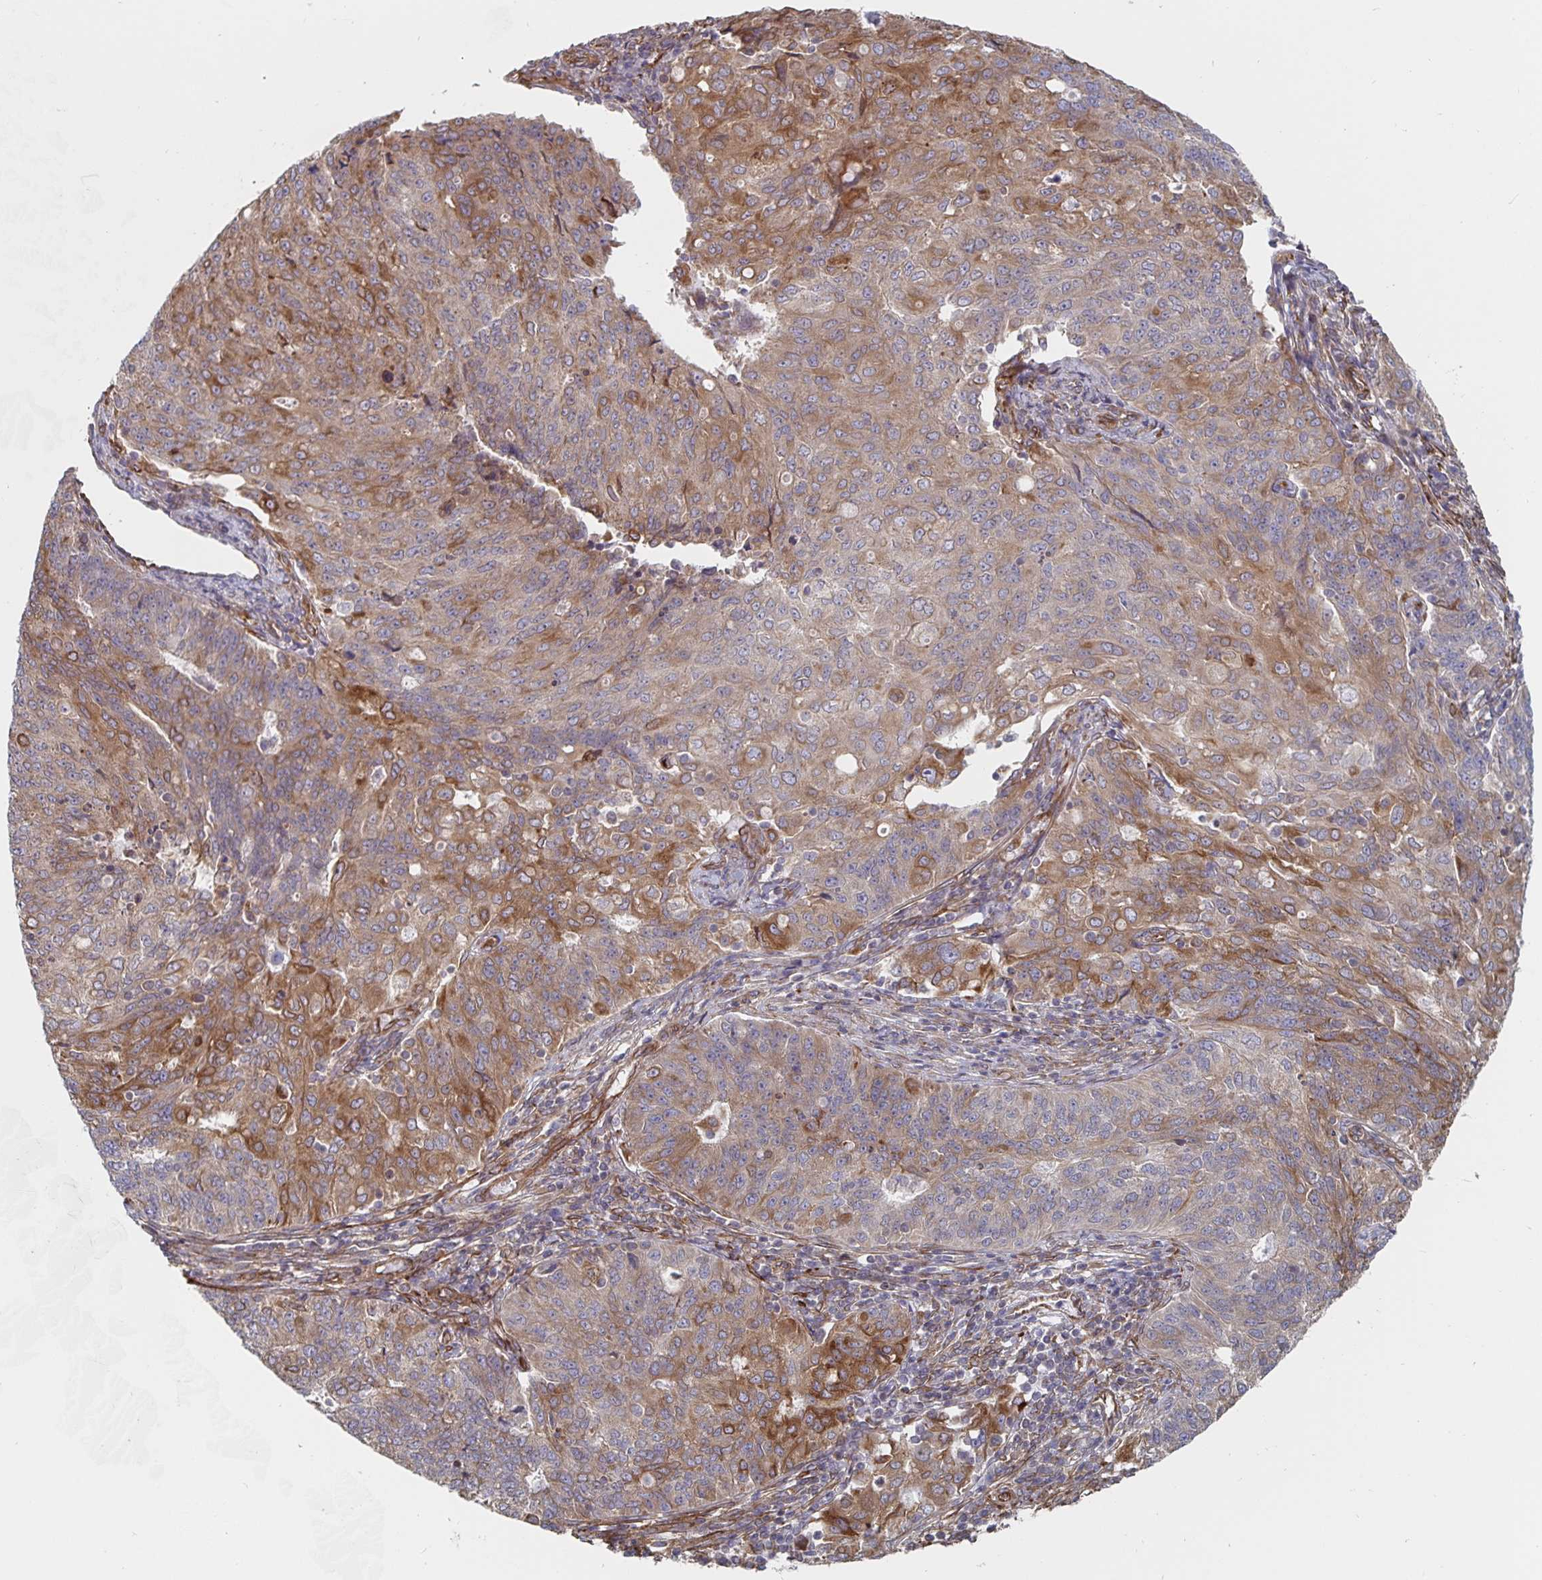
{"staining": {"intensity": "moderate", "quantity": "25%-75%", "location": "cytoplasmic/membranous"}, "tissue": "endometrial cancer", "cell_type": "Tumor cells", "image_type": "cancer", "snomed": [{"axis": "morphology", "description": "Adenocarcinoma, NOS"}, {"axis": "topography", "description": "Endometrium"}], "caption": "Endometrial adenocarcinoma tissue shows moderate cytoplasmic/membranous positivity in about 25%-75% of tumor cells, visualized by immunohistochemistry.", "gene": "BCAP29", "patient": {"sex": "female", "age": 43}}